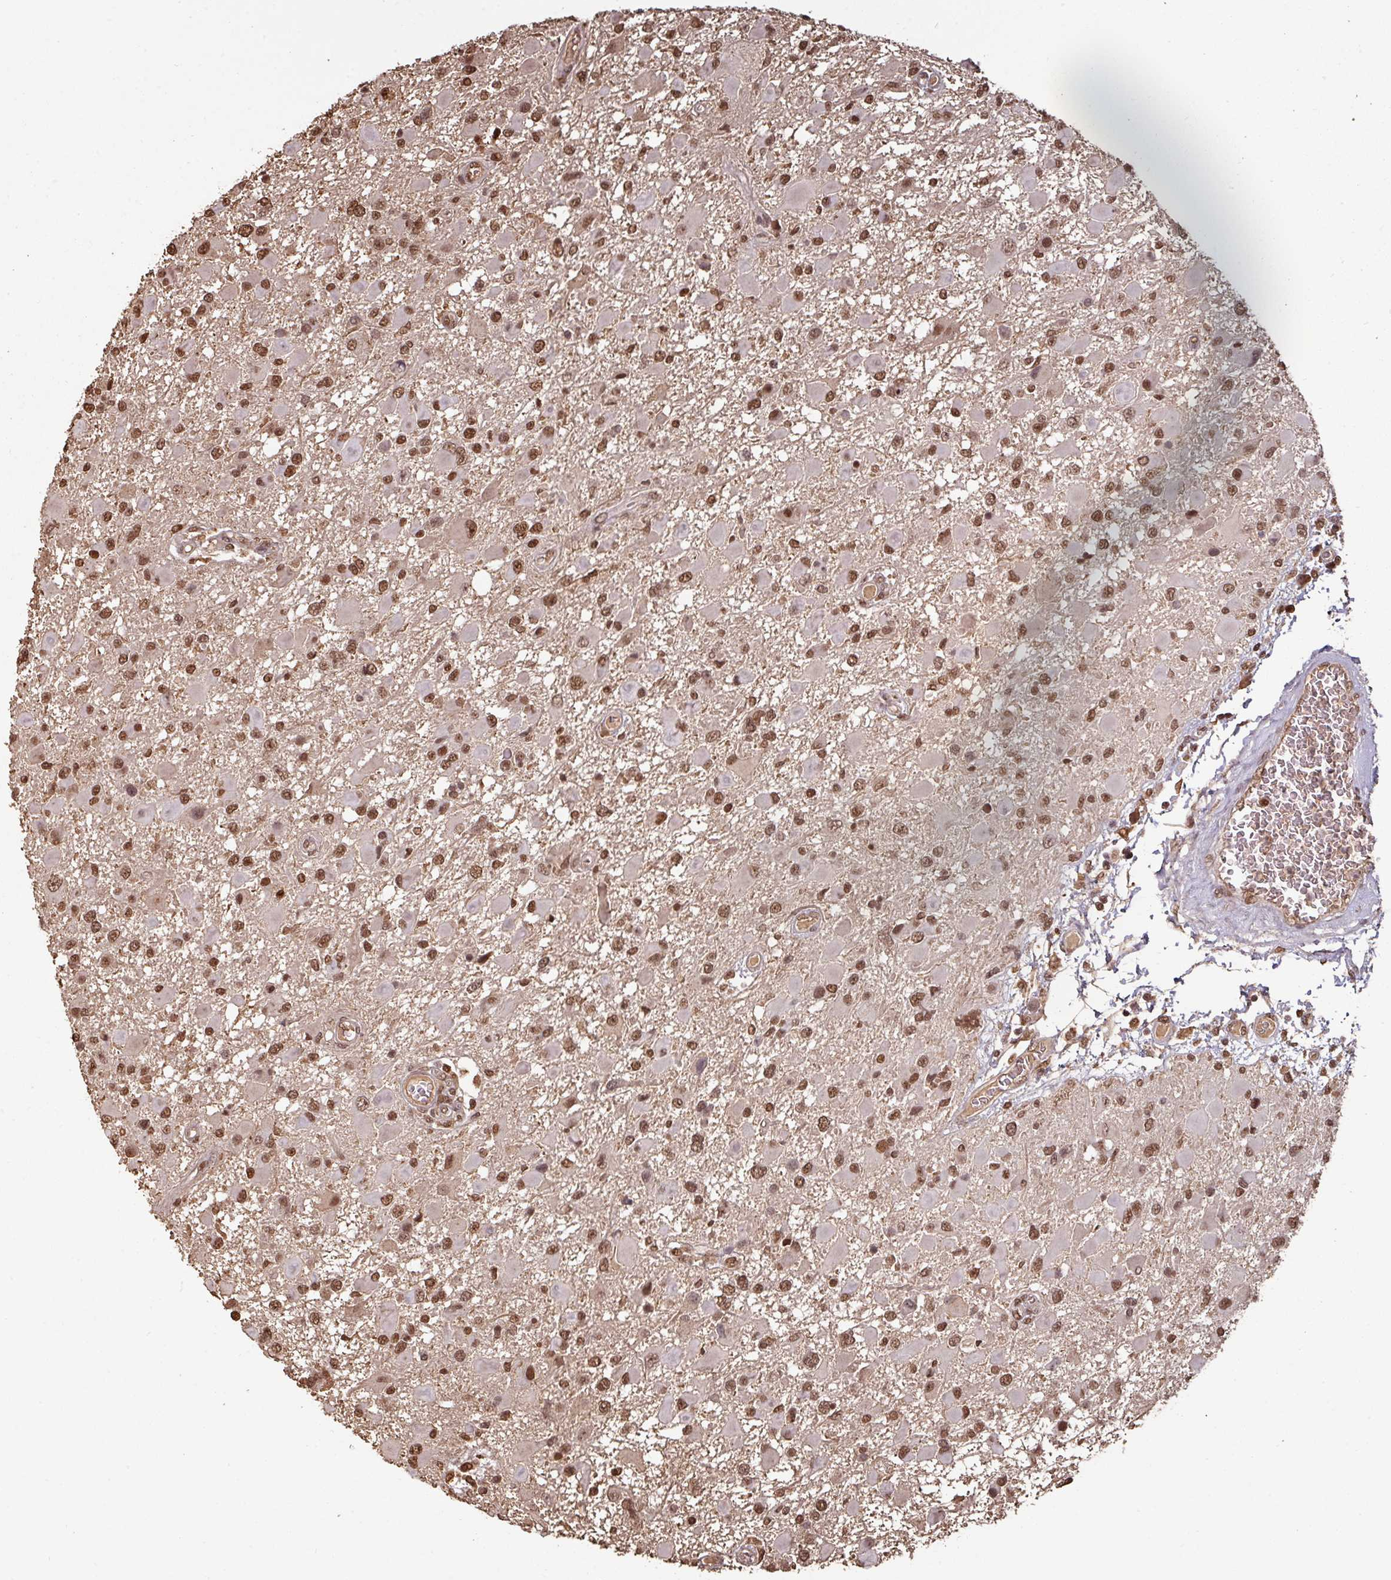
{"staining": {"intensity": "moderate", "quantity": ">75%", "location": "nuclear"}, "tissue": "glioma", "cell_type": "Tumor cells", "image_type": "cancer", "snomed": [{"axis": "morphology", "description": "Glioma, malignant, High grade"}, {"axis": "topography", "description": "Brain"}], "caption": "The photomicrograph shows immunohistochemical staining of malignant glioma (high-grade). There is moderate nuclear positivity is seen in approximately >75% of tumor cells.", "gene": "POLD1", "patient": {"sex": "male", "age": 53}}